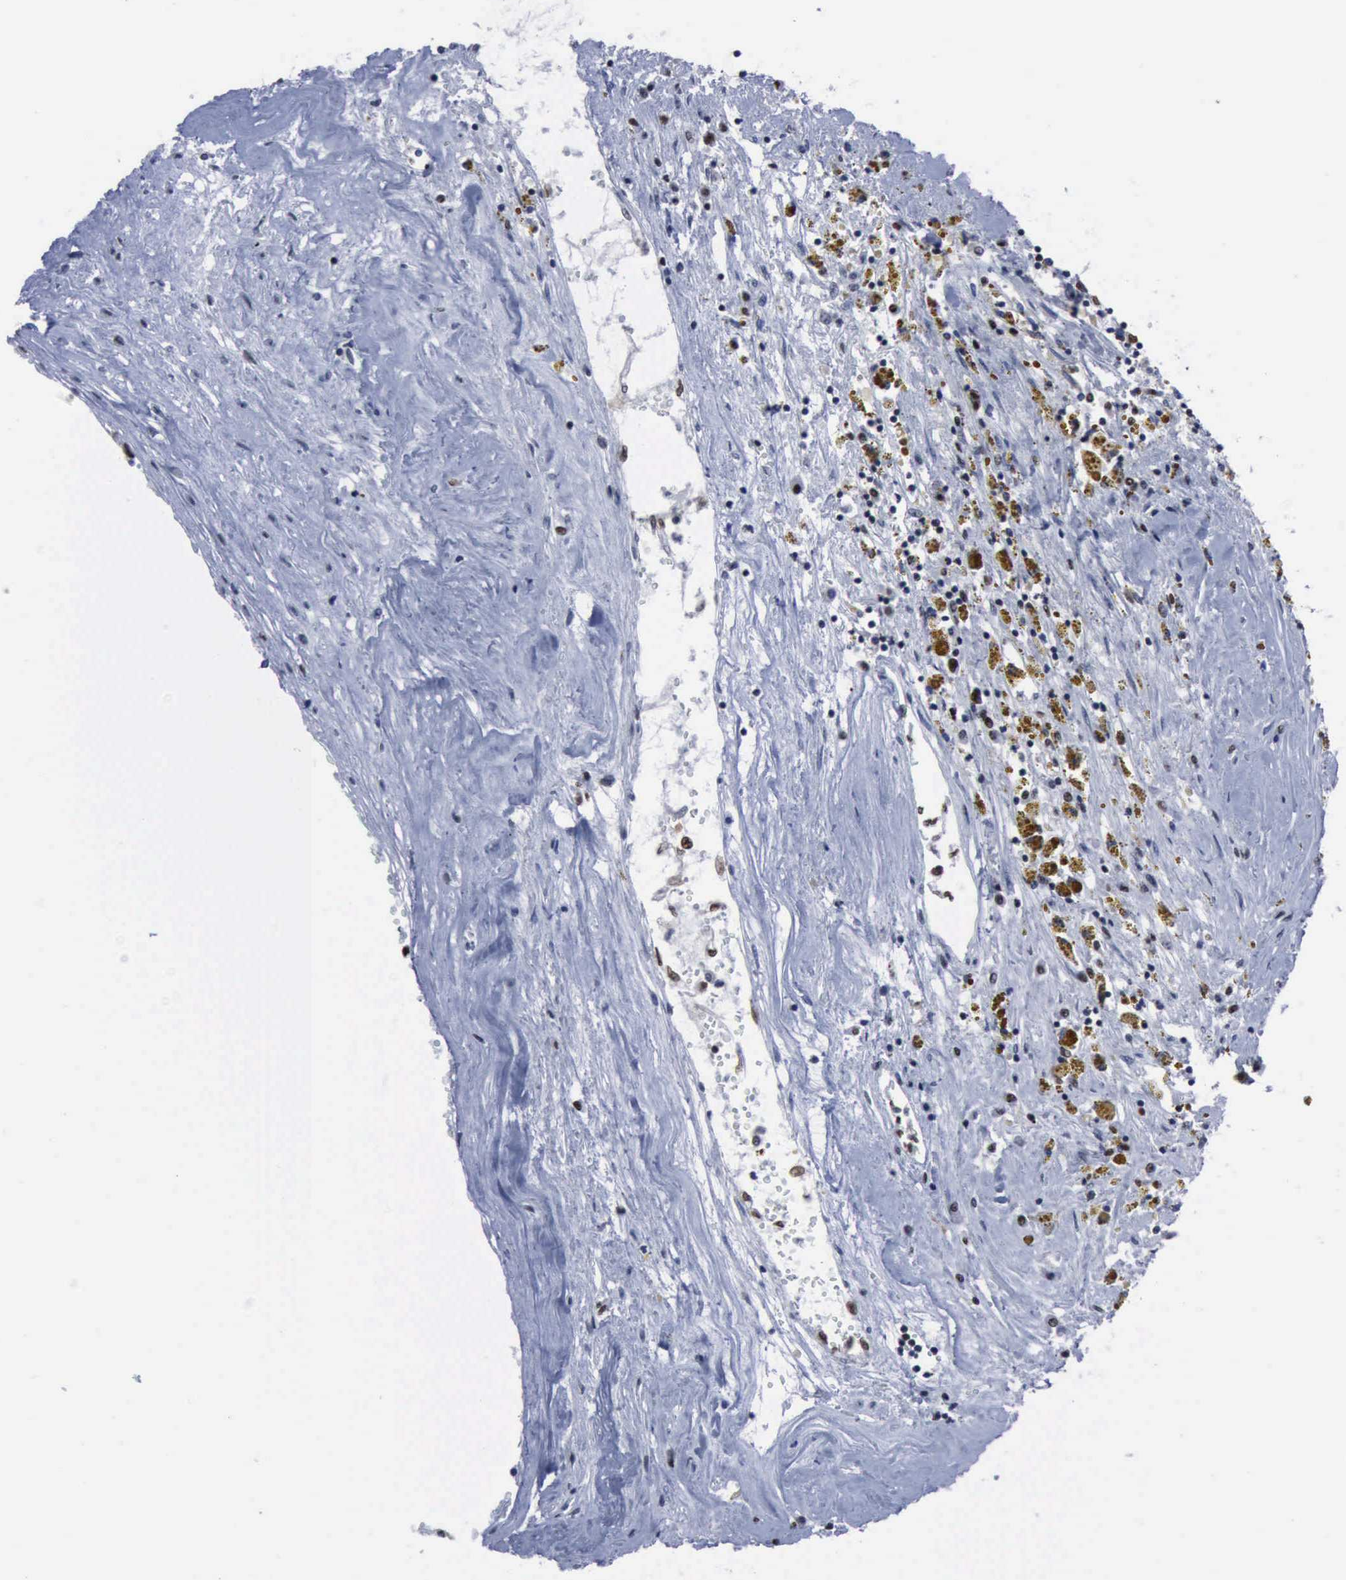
{"staining": {"intensity": "moderate", "quantity": "25%-75%", "location": "nuclear"}, "tissue": "renal cancer", "cell_type": "Tumor cells", "image_type": "cancer", "snomed": [{"axis": "morphology", "description": "Adenocarcinoma, NOS"}, {"axis": "topography", "description": "Kidney"}], "caption": "Tumor cells show moderate nuclear staining in about 25%-75% of cells in adenocarcinoma (renal). The protein is stained brown, and the nuclei are stained in blue (DAB (3,3'-diaminobenzidine) IHC with brightfield microscopy, high magnification).", "gene": "PCNA", "patient": {"sex": "male", "age": 78}}